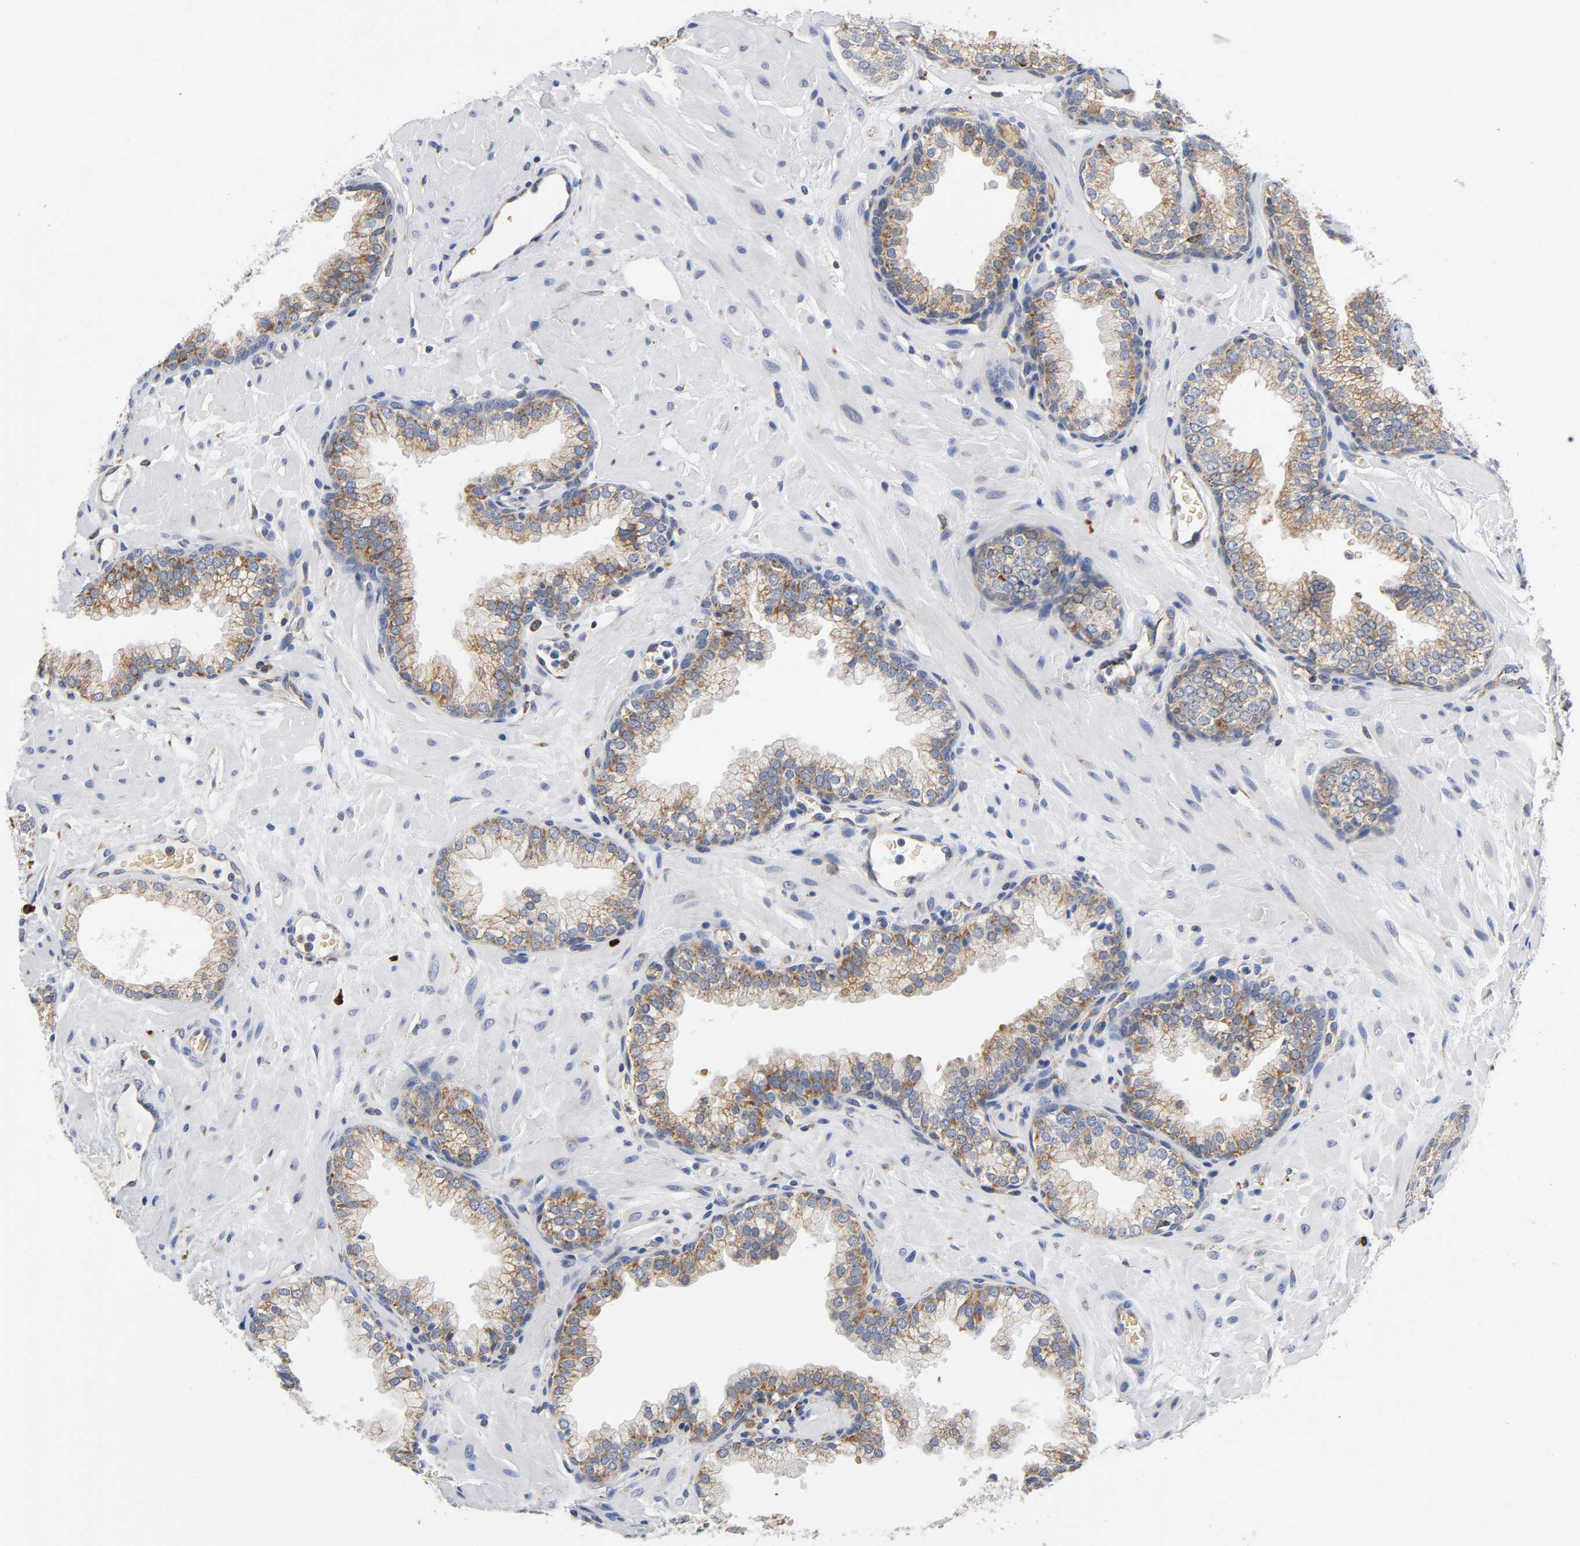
{"staining": {"intensity": "weak", "quantity": ">75%", "location": "cytoplasmic/membranous"}, "tissue": "prostate", "cell_type": "Glandular cells", "image_type": "normal", "snomed": [{"axis": "morphology", "description": "Normal tissue, NOS"}, {"axis": "topography", "description": "Prostate"}], "caption": "High-magnification brightfield microscopy of normal prostate stained with DAB (3,3'-diaminobenzidine) (brown) and counterstained with hematoxylin (blue). glandular cells exhibit weak cytoplasmic/membranous staining is appreciated in about>75% of cells. (DAB (3,3'-diaminobenzidine) IHC, brown staining for protein, blue staining for nuclei).", "gene": "UCKL1", "patient": {"sex": "male", "age": 60}}